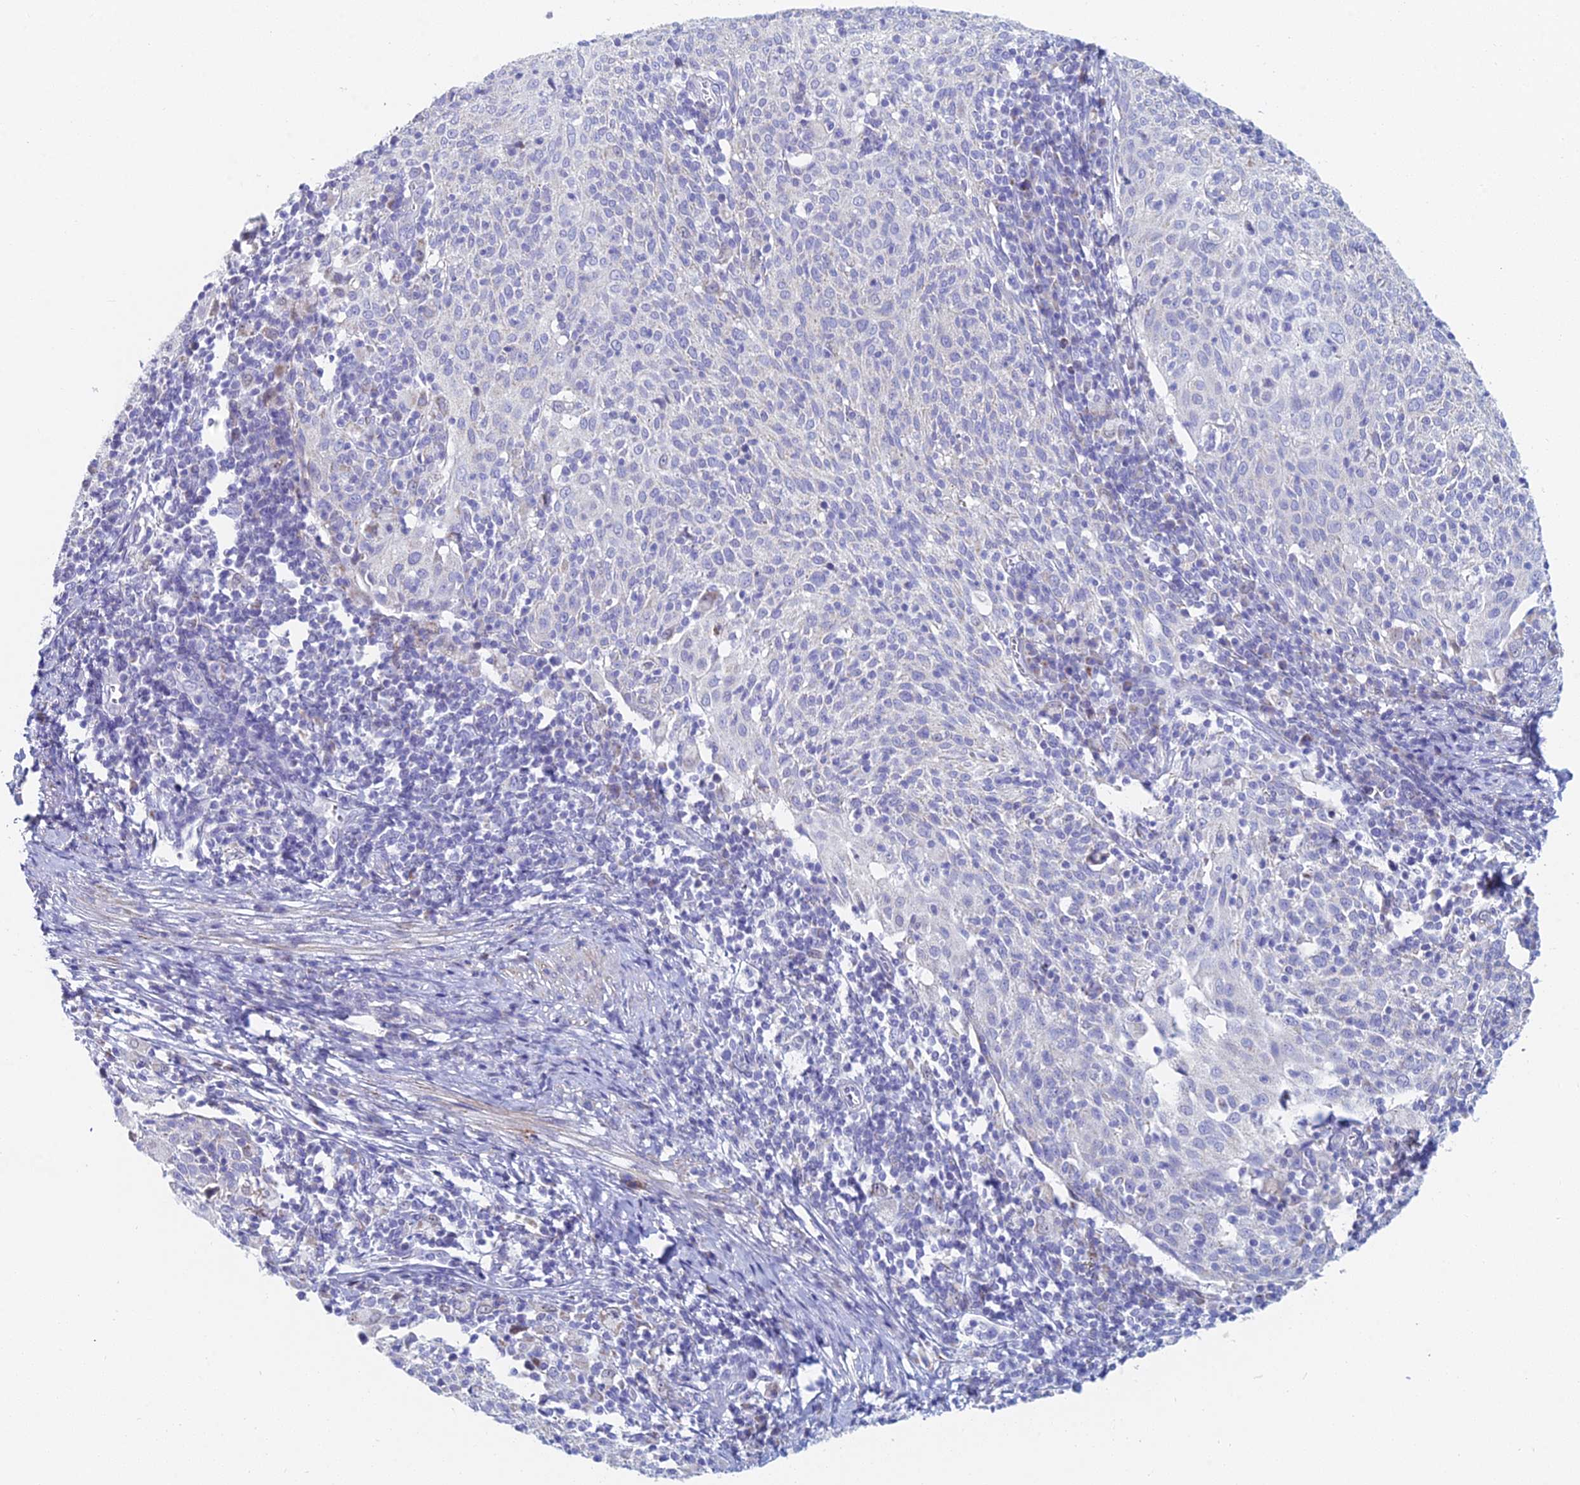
{"staining": {"intensity": "negative", "quantity": "none", "location": "none"}, "tissue": "cervical cancer", "cell_type": "Tumor cells", "image_type": "cancer", "snomed": [{"axis": "morphology", "description": "Squamous cell carcinoma, NOS"}, {"axis": "topography", "description": "Cervix"}], "caption": "Tumor cells show no significant positivity in squamous cell carcinoma (cervical). (DAB (3,3'-diaminobenzidine) IHC with hematoxylin counter stain).", "gene": "ACSM1", "patient": {"sex": "female", "age": 52}}